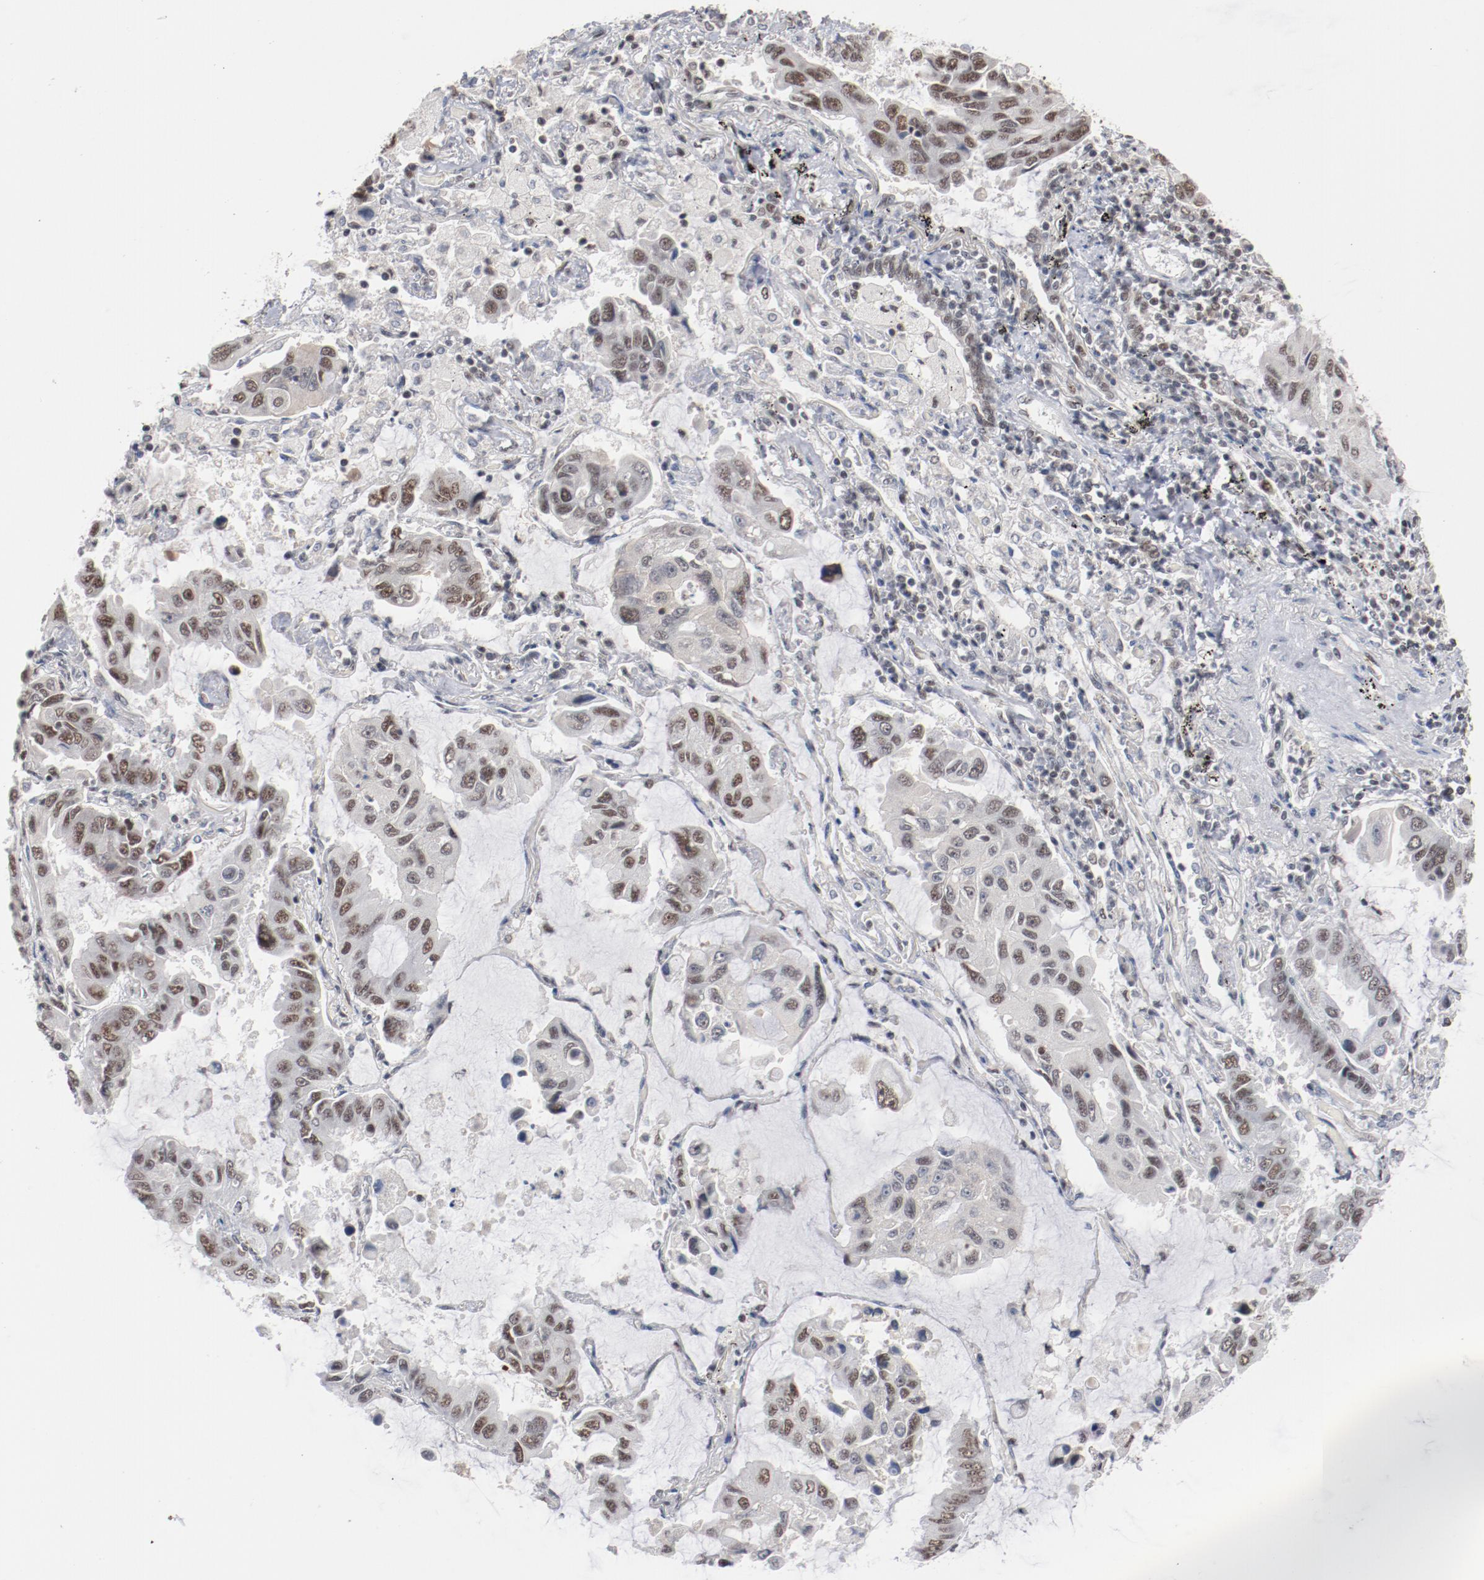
{"staining": {"intensity": "moderate", "quantity": "25%-75%", "location": "nuclear"}, "tissue": "lung cancer", "cell_type": "Tumor cells", "image_type": "cancer", "snomed": [{"axis": "morphology", "description": "Adenocarcinoma, NOS"}, {"axis": "topography", "description": "Lung"}], "caption": "Lung cancer stained for a protein (brown) reveals moderate nuclear positive positivity in approximately 25%-75% of tumor cells.", "gene": "BUB3", "patient": {"sex": "male", "age": 64}}